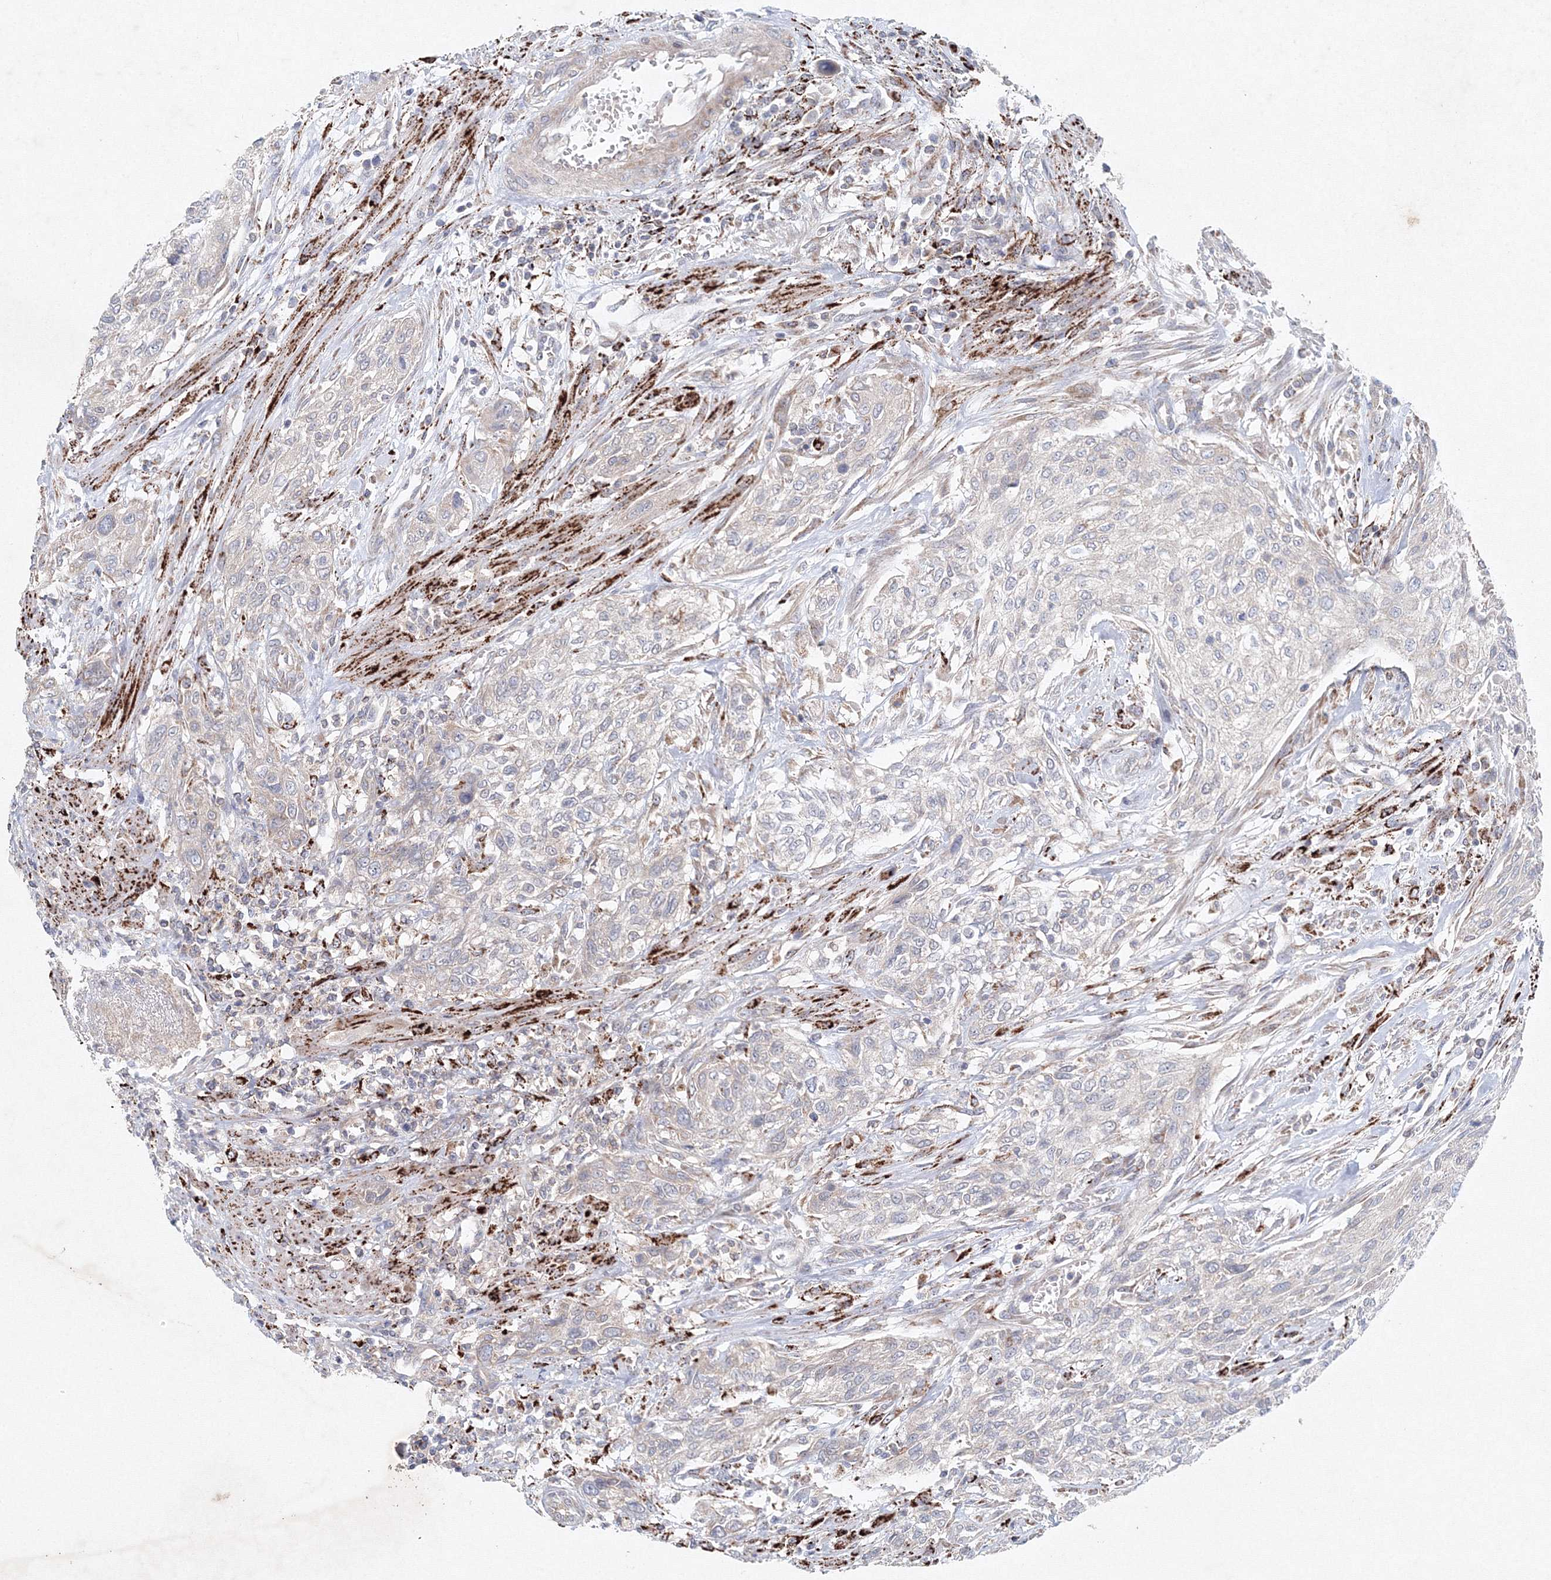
{"staining": {"intensity": "negative", "quantity": "none", "location": "none"}, "tissue": "urothelial cancer", "cell_type": "Tumor cells", "image_type": "cancer", "snomed": [{"axis": "morphology", "description": "Urothelial carcinoma, High grade"}, {"axis": "topography", "description": "Urinary bladder"}], "caption": "Urothelial cancer stained for a protein using IHC reveals no staining tumor cells.", "gene": "WDR49", "patient": {"sex": "male", "age": 35}}